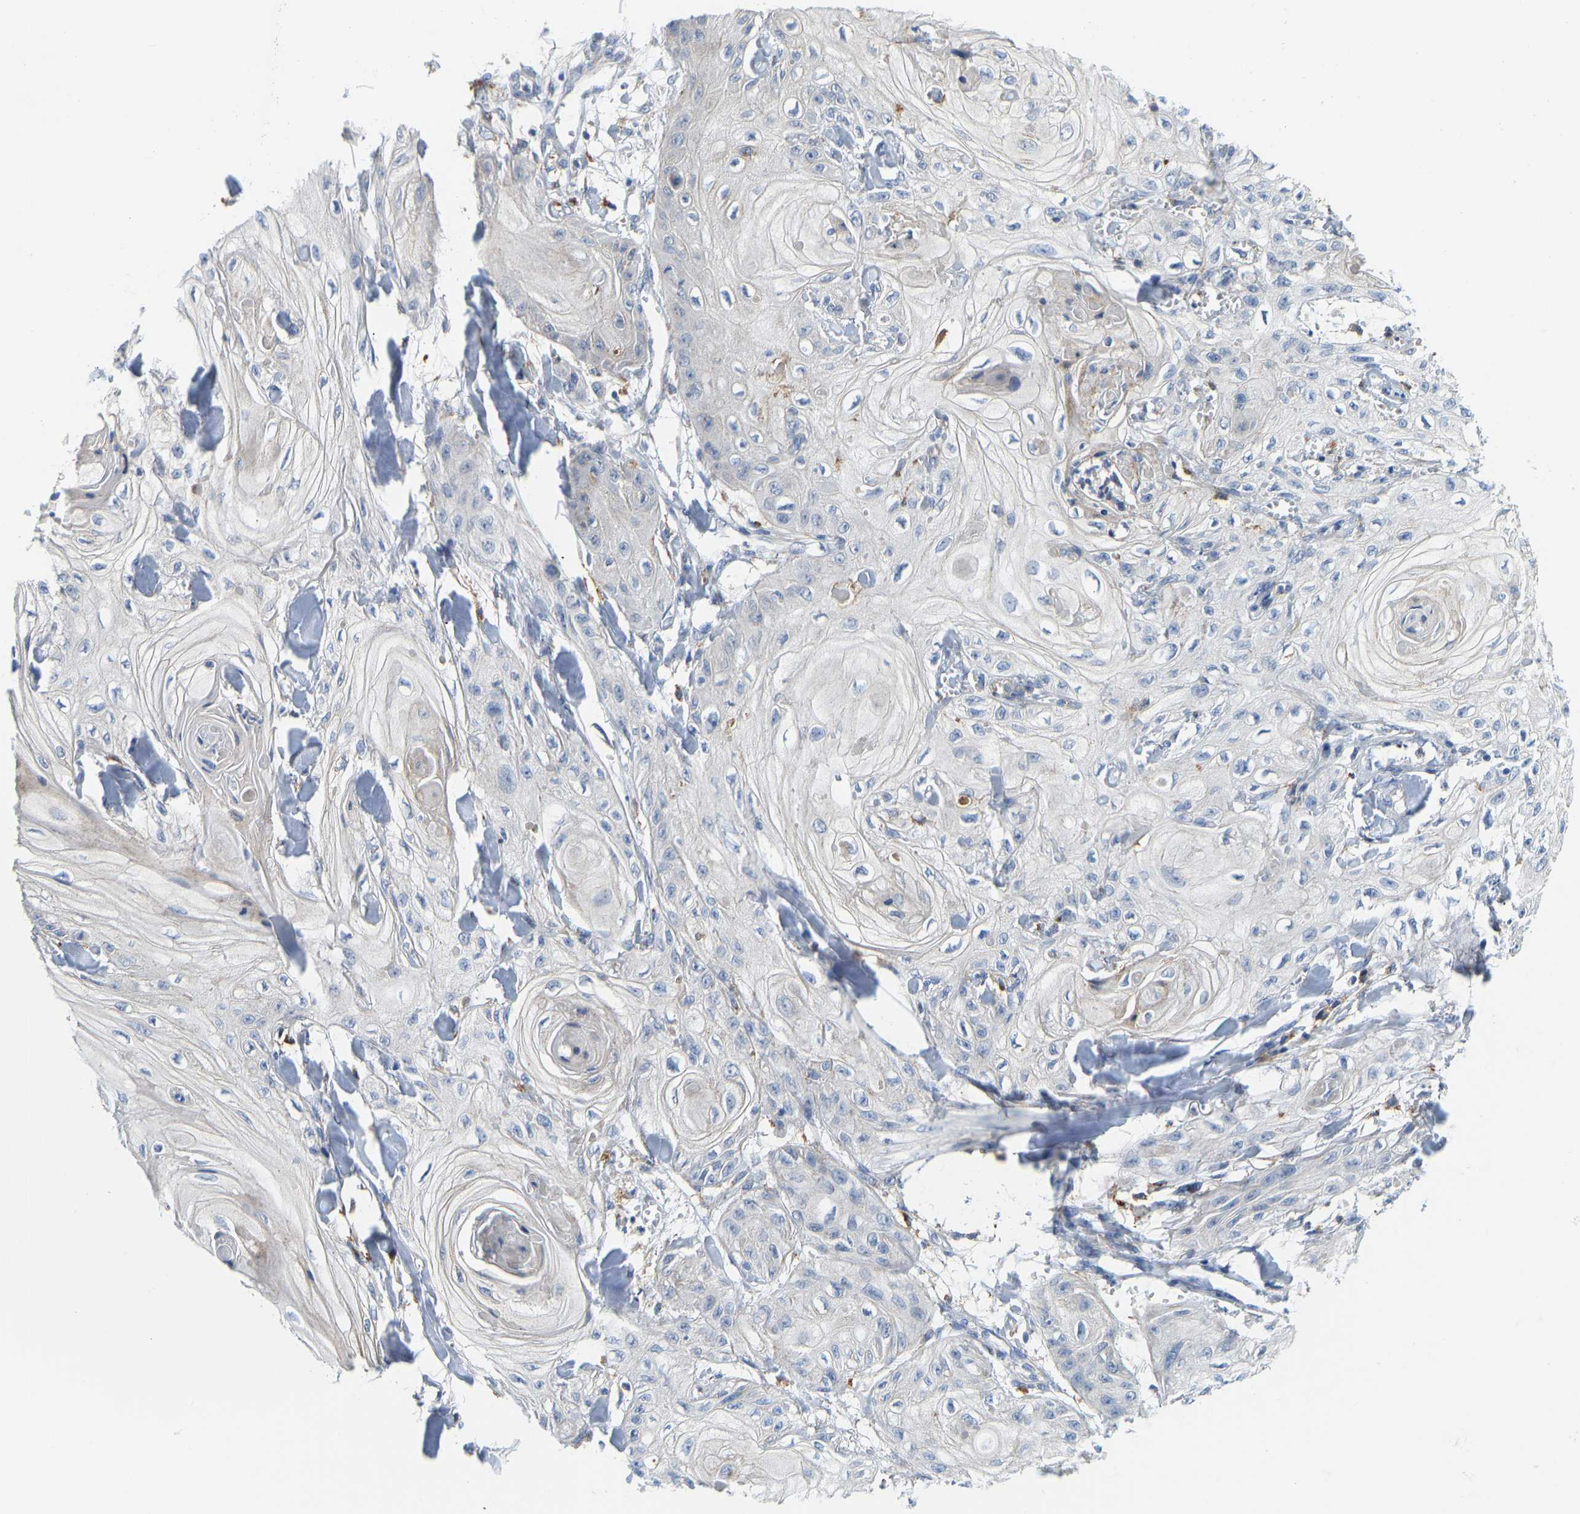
{"staining": {"intensity": "negative", "quantity": "none", "location": "none"}, "tissue": "skin cancer", "cell_type": "Tumor cells", "image_type": "cancer", "snomed": [{"axis": "morphology", "description": "Squamous cell carcinoma, NOS"}, {"axis": "topography", "description": "Skin"}], "caption": "Immunohistochemistry (IHC) micrograph of neoplastic tissue: squamous cell carcinoma (skin) stained with DAB reveals no significant protein expression in tumor cells.", "gene": "ATP6V1E1", "patient": {"sex": "male", "age": 74}}